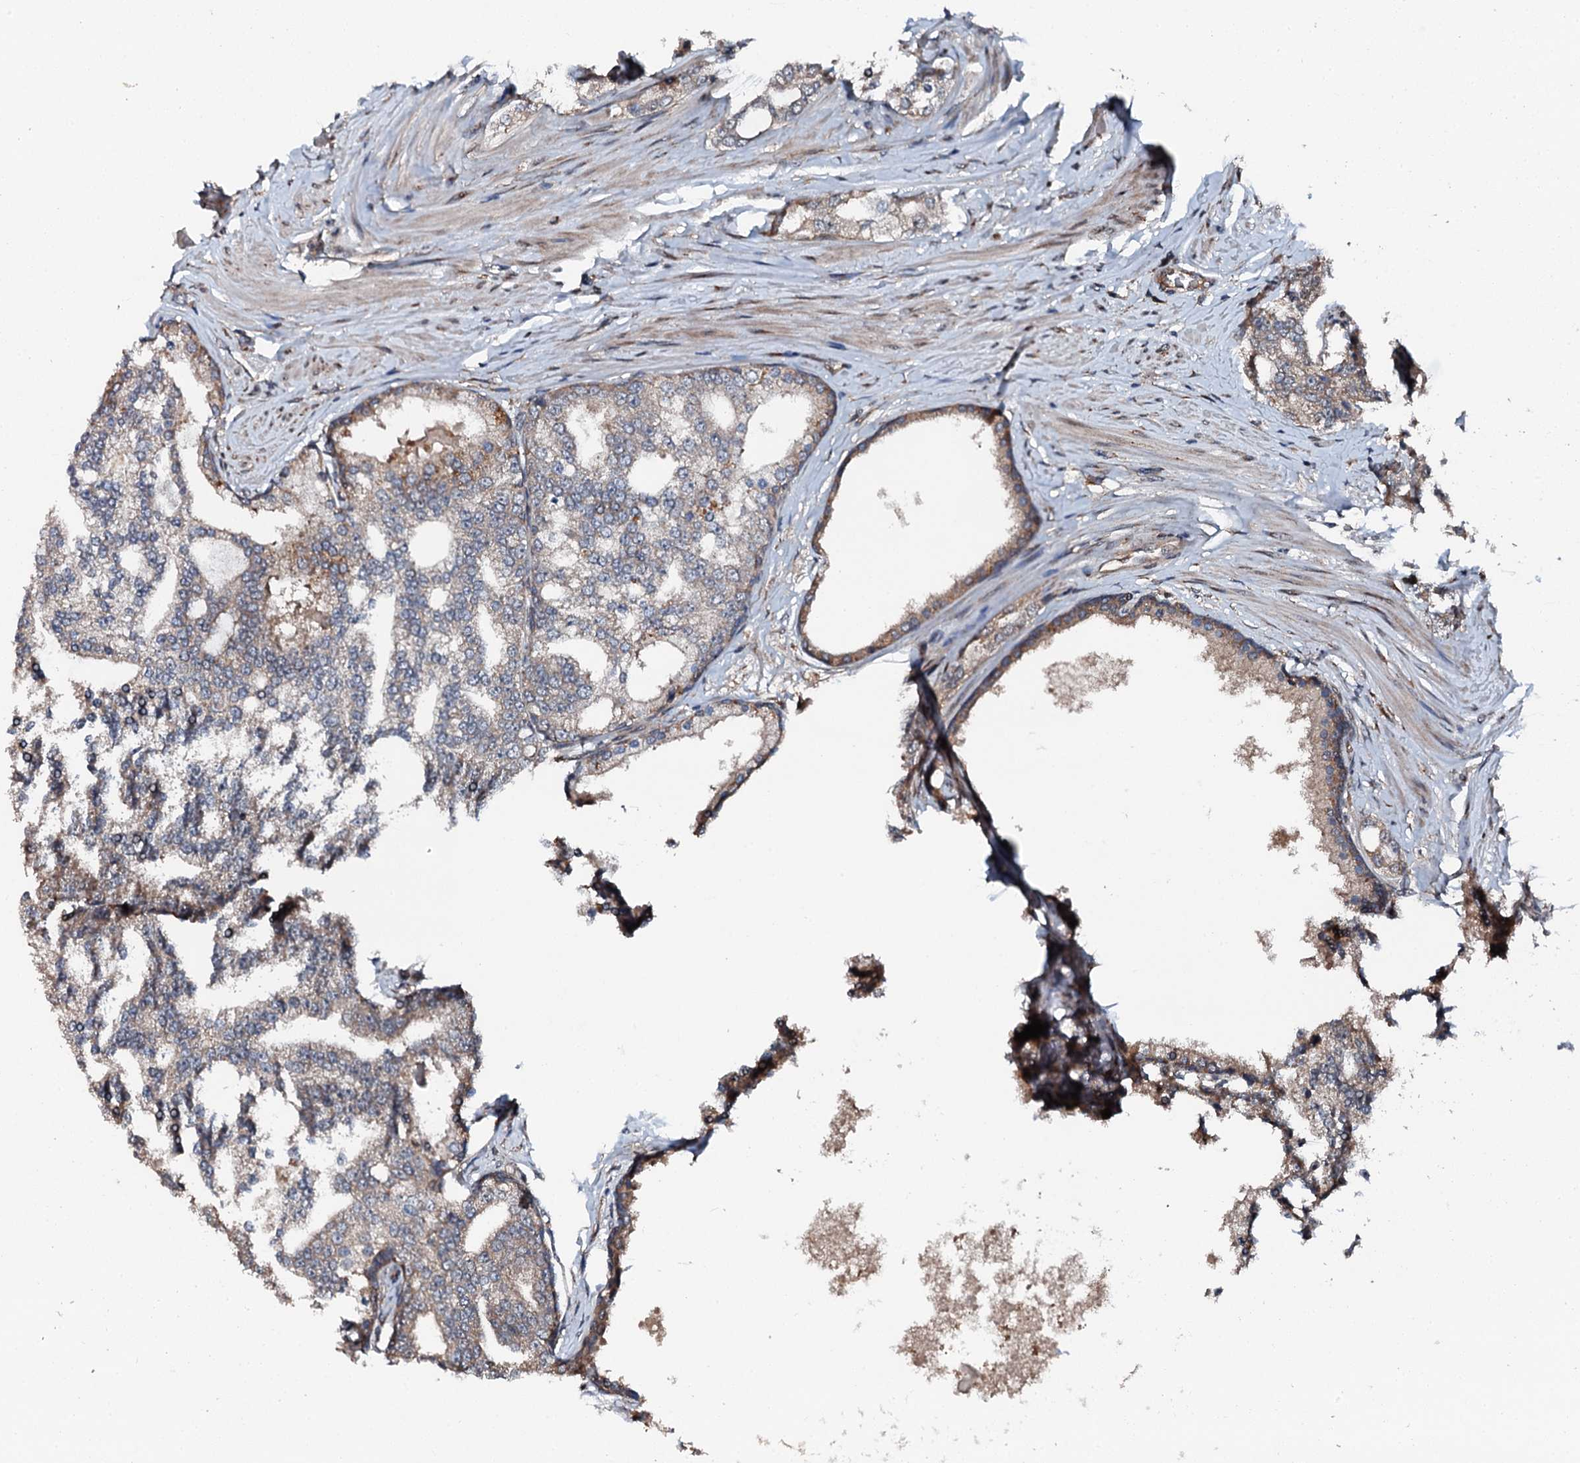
{"staining": {"intensity": "weak", "quantity": "25%-75%", "location": "cytoplasmic/membranous"}, "tissue": "prostate cancer", "cell_type": "Tumor cells", "image_type": "cancer", "snomed": [{"axis": "morphology", "description": "Adenocarcinoma, High grade"}, {"axis": "topography", "description": "Prostate"}], "caption": "Immunohistochemistry (IHC) image of human prostate high-grade adenocarcinoma stained for a protein (brown), which exhibits low levels of weak cytoplasmic/membranous positivity in about 25%-75% of tumor cells.", "gene": "FLYWCH1", "patient": {"sex": "male", "age": 64}}